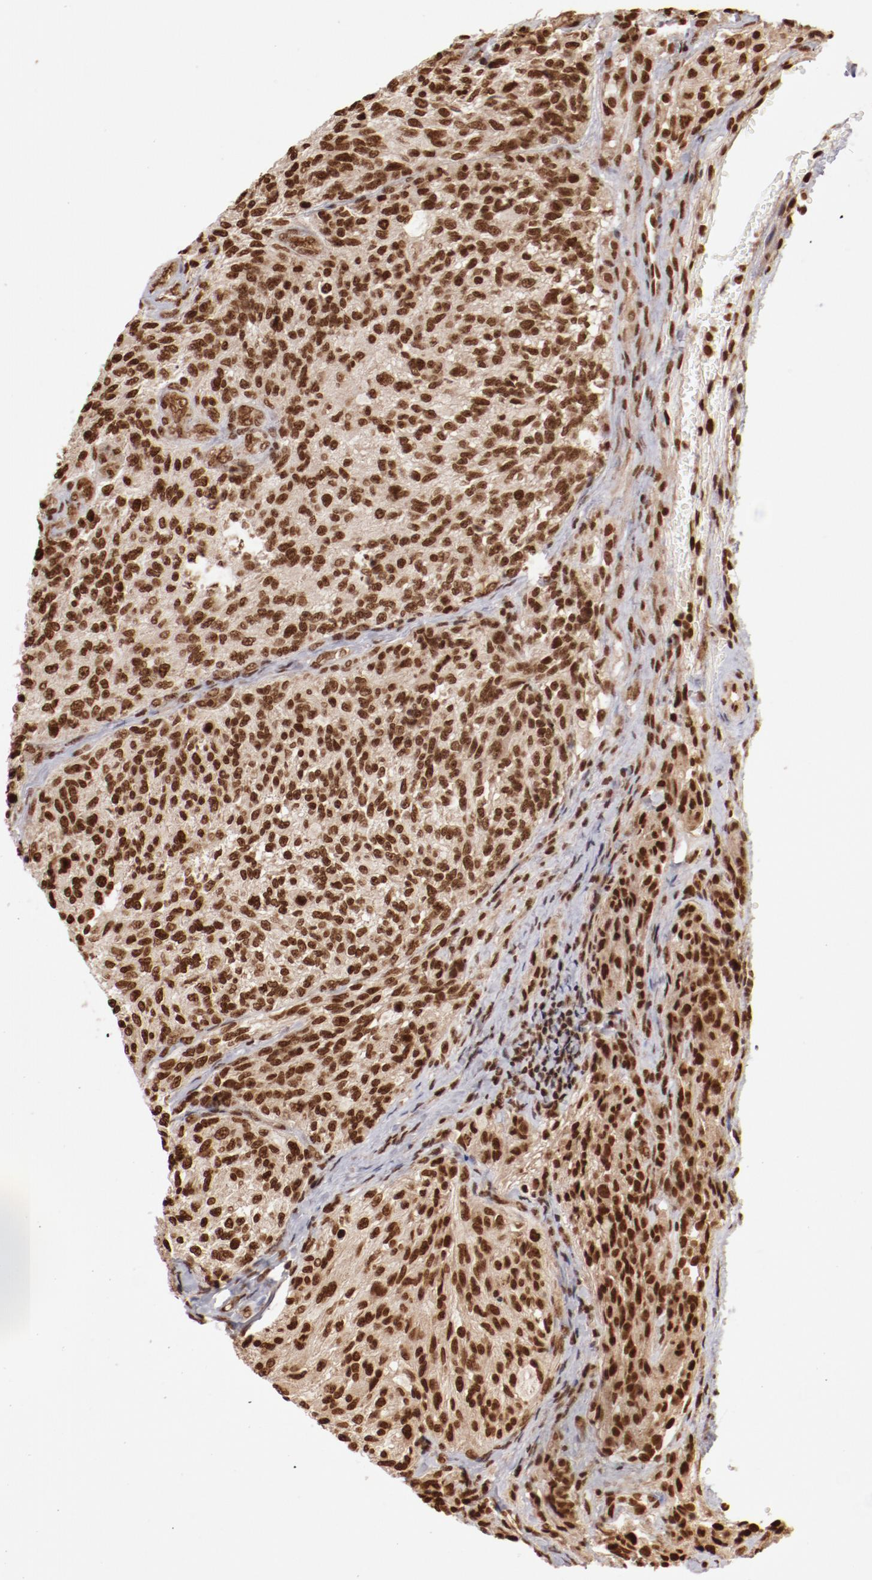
{"staining": {"intensity": "moderate", "quantity": ">75%", "location": "nuclear"}, "tissue": "glioma", "cell_type": "Tumor cells", "image_type": "cancer", "snomed": [{"axis": "morphology", "description": "Normal tissue, NOS"}, {"axis": "morphology", "description": "Glioma, malignant, High grade"}, {"axis": "topography", "description": "Cerebral cortex"}], "caption": "Protein analysis of high-grade glioma (malignant) tissue demonstrates moderate nuclear staining in about >75% of tumor cells.", "gene": "ABL2", "patient": {"sex": "male", "age": 56}}